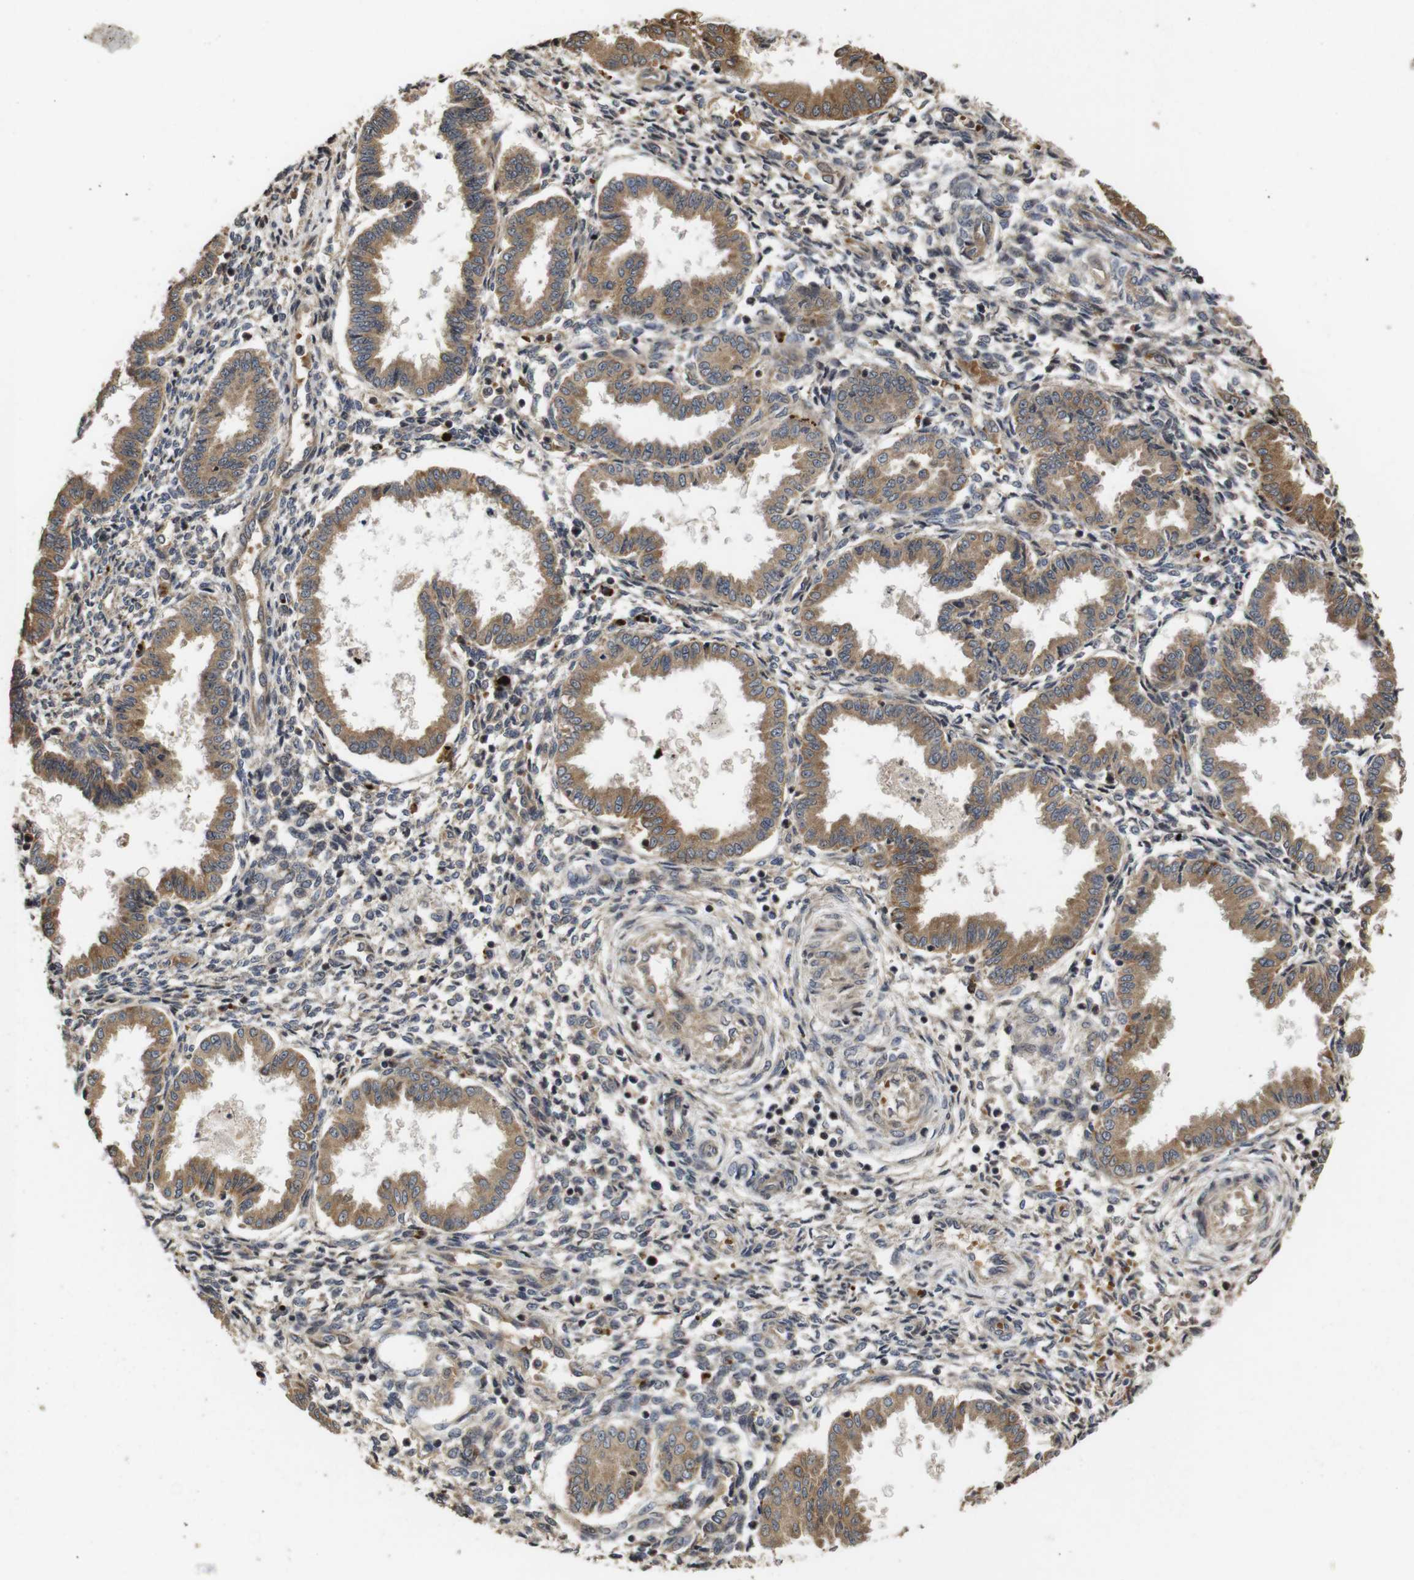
{"staining": {"intensity": "moderate", "quantity": "25%-75%", "location": "cytoplasmic/membranous"}, "tissue": "endometrium", "cell_type": "Cells in endometrial stroma", "image_type": "normal", "snomed": [{"axis": "morphology", "description": "Normal tissue, NOS"}, {"axis": "topography", "description": "Endometrium"}], "caption": "Immunohistochemistry (IHC) (DAB (3,3'-diaminobenzidine)) staining of normal human endometrium exhibits moderate cytoplasmic/membranous protein positivity in approximately 25%-75% of cells in endometrial stroma. The staining is performed using DAB (3,3'-diaminobenzidine) brown chromogen to label protein expression. The nuclei are counter-stained blue using hematoxylin.", "gene": "PTPN14", "patient": {"sex": "female", "age": 33}}